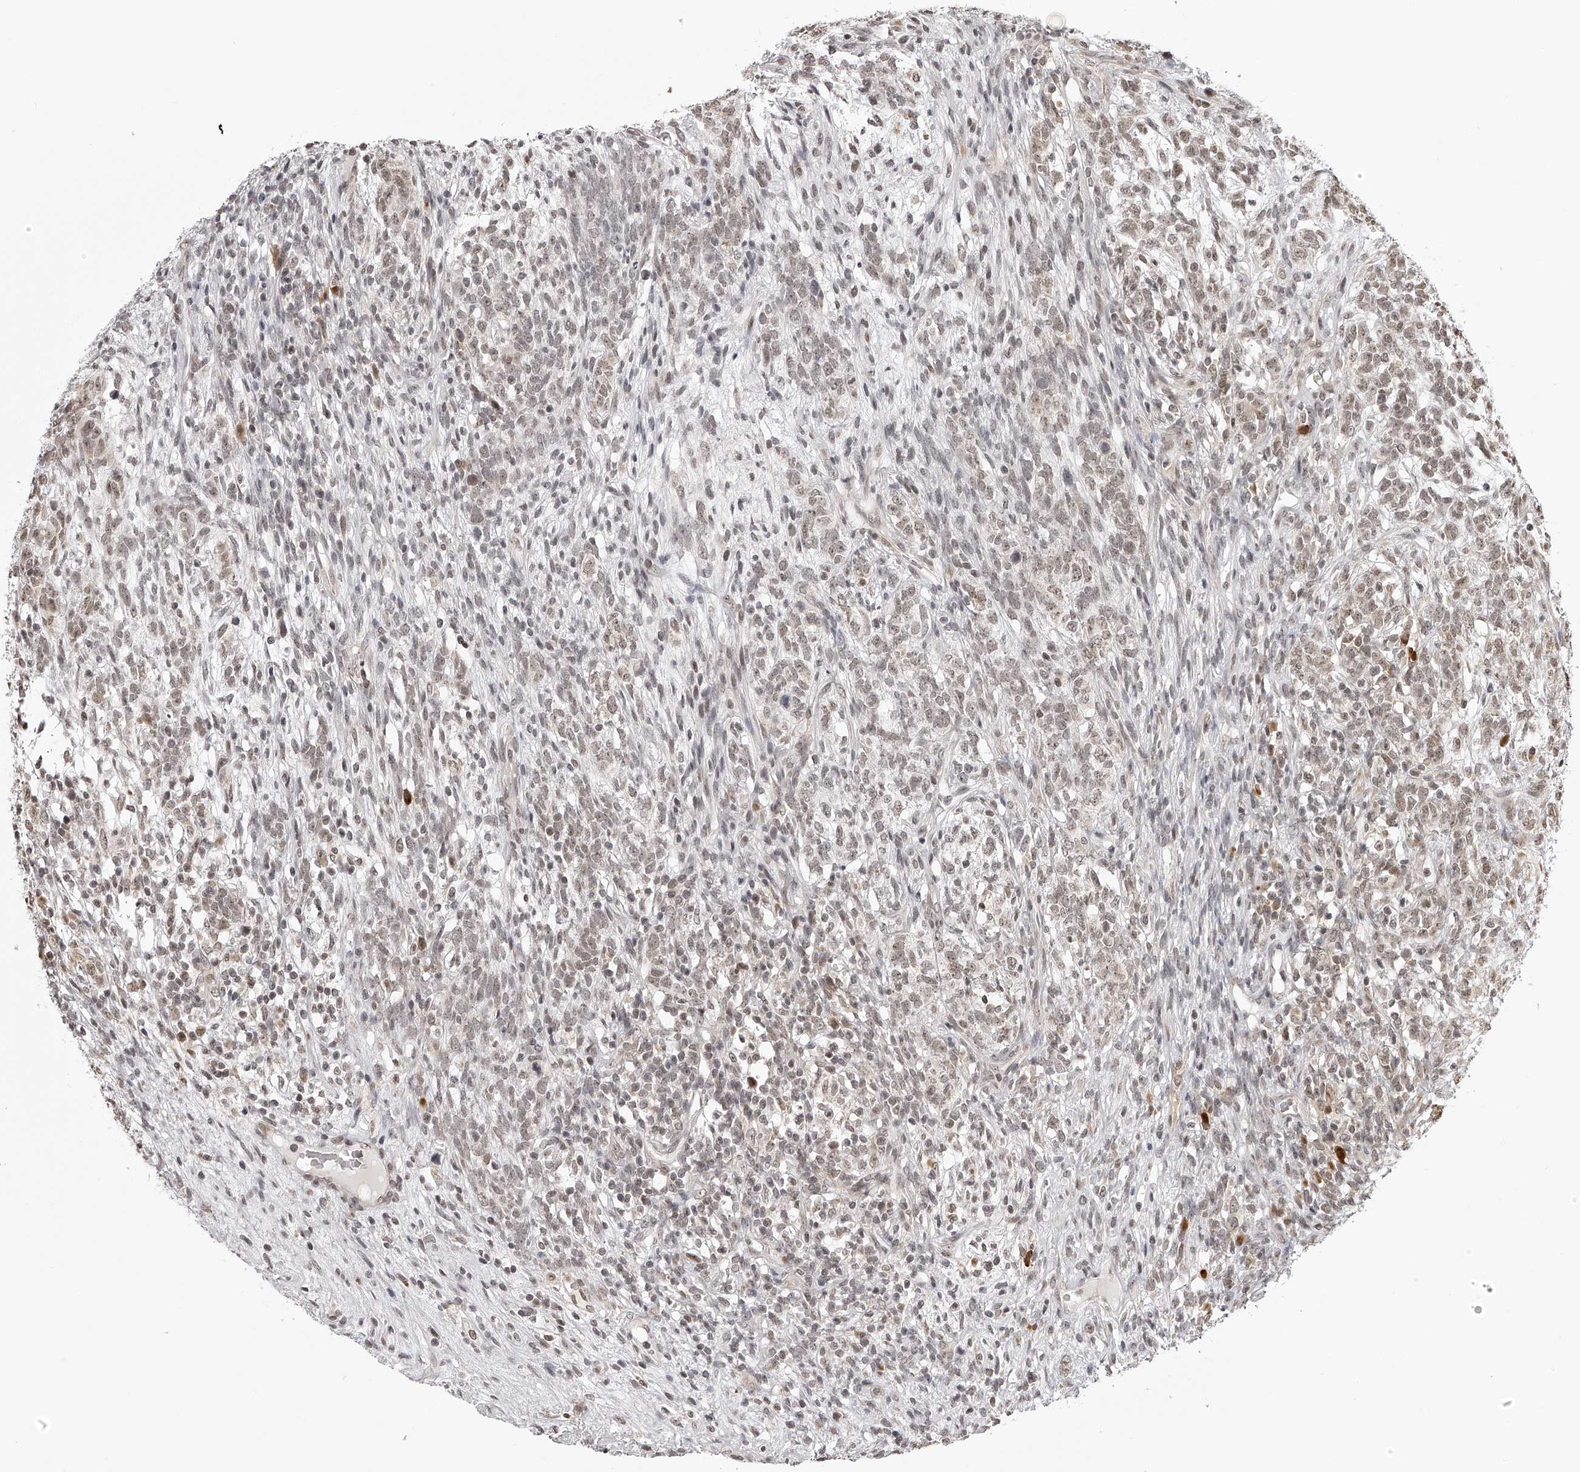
{"staining": {"intensity": "weak", "quantity": ">75%", "location": "nuclear"}, "tissue": "testis cancer", "cell_type": "Tumor cells", "image_type": "cancer", "snomed": [{"axis": "morphology", "description": "Seminoma, NOS"}, {"axis": "morphology", "description": "Carcinoma, Embryonal, NOS"}, {"axis": "topography", "description": "Testis"}], "caption": "Immunohistochemistry histopathology image of neoplastic tissue: embryonal carcinoma (testis) stained using immunohistochemistry displays low levels of weak protein expression localized specifically in the nuclear of tumor cells, appearing as a nuclear brown color.", "gene": "ODF2L", "patient": {"sex": "male", "age": 28}}